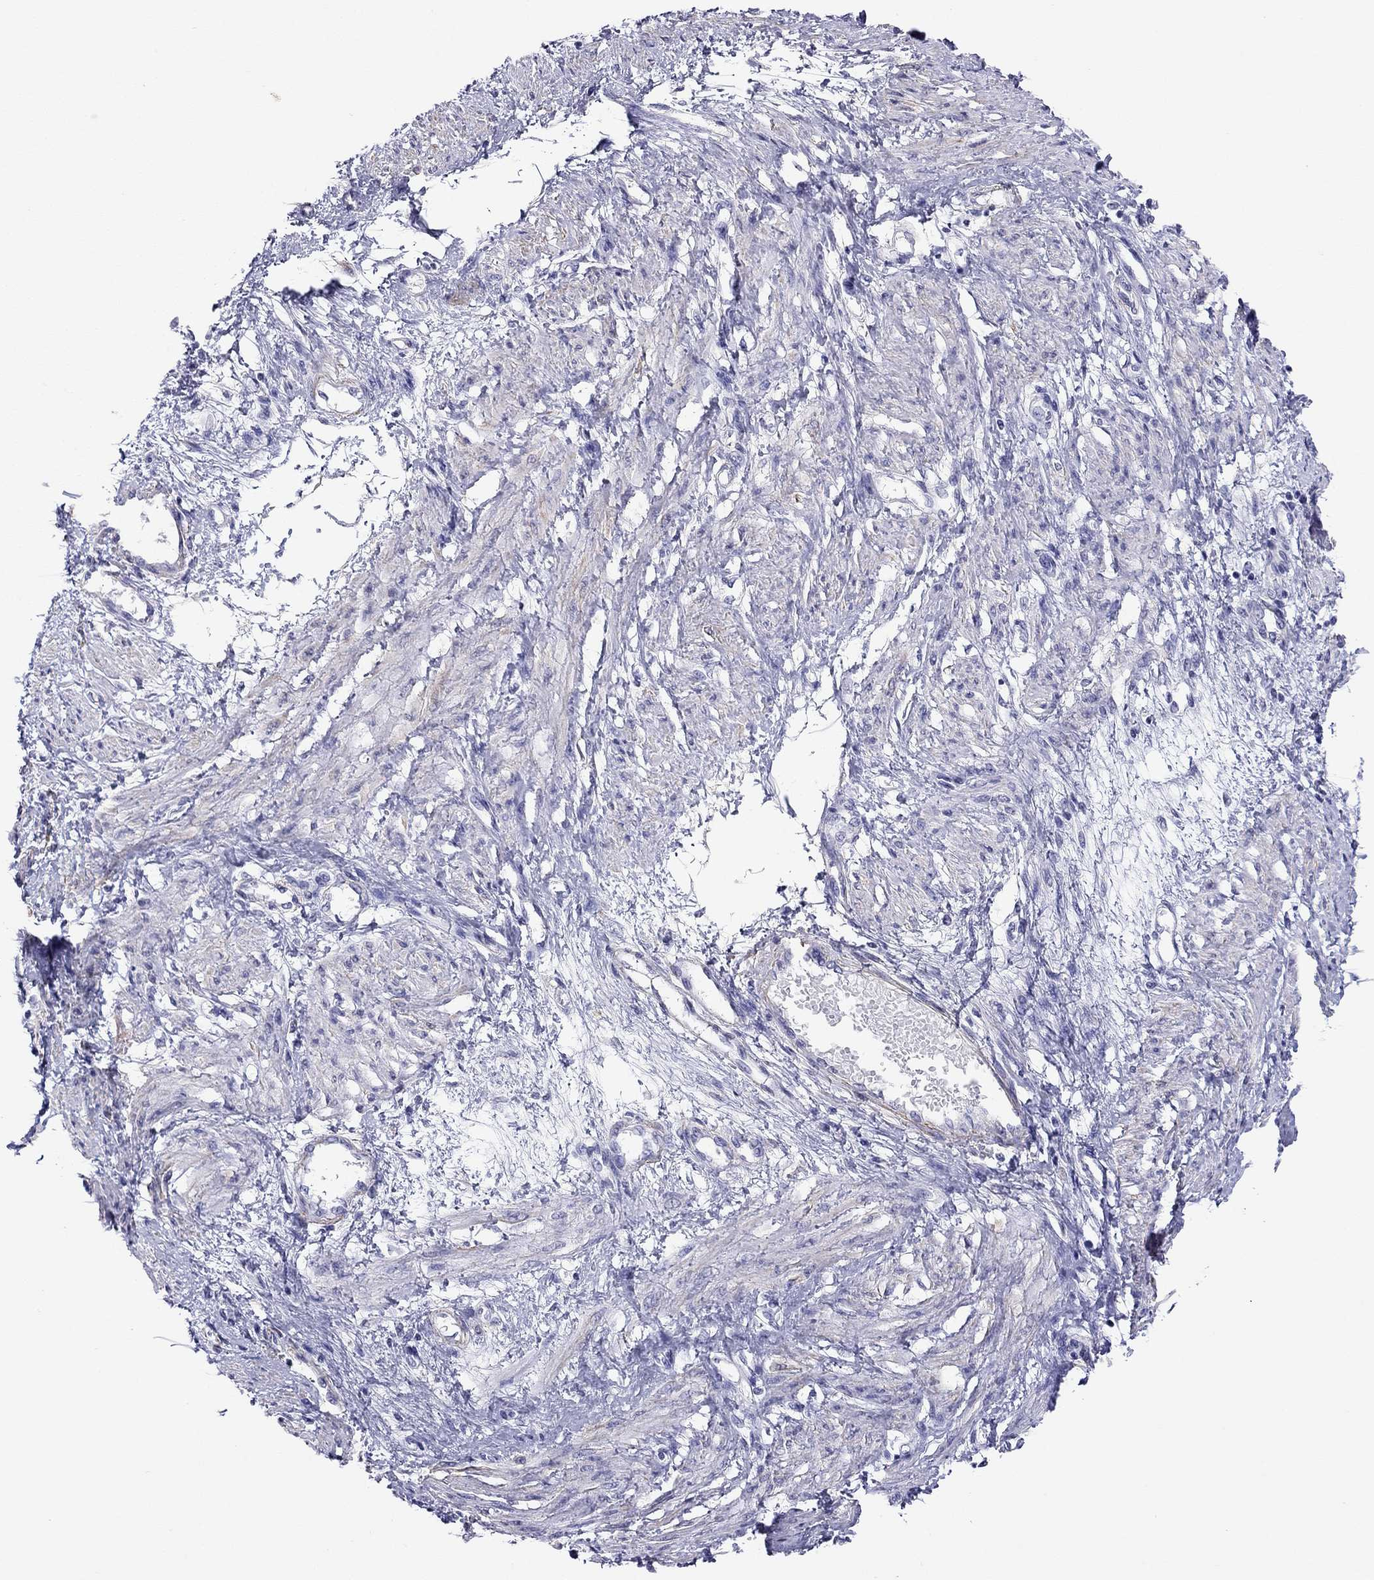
{"staining": {"intensity": "negative", "quantity": "none", "location": "none"}, "tissue": "smooth muscle", "cell_type": "Smooth muscle cells", "image_type": "normal", "snomed": [{"axis": "morphology", "description": "Normal tissue, NOS"}, {"axis": "topography", "description": "Smooth muscle"}, {"axis": "topography", "description": "Uterus"}], "caption": "Immunohistochemistry (IHC) of unremarkable human smooth muscle displays no staining in smooth muscle cells.", "gene": "MYMX", "patient": {"sex": "female", "age": 39}}